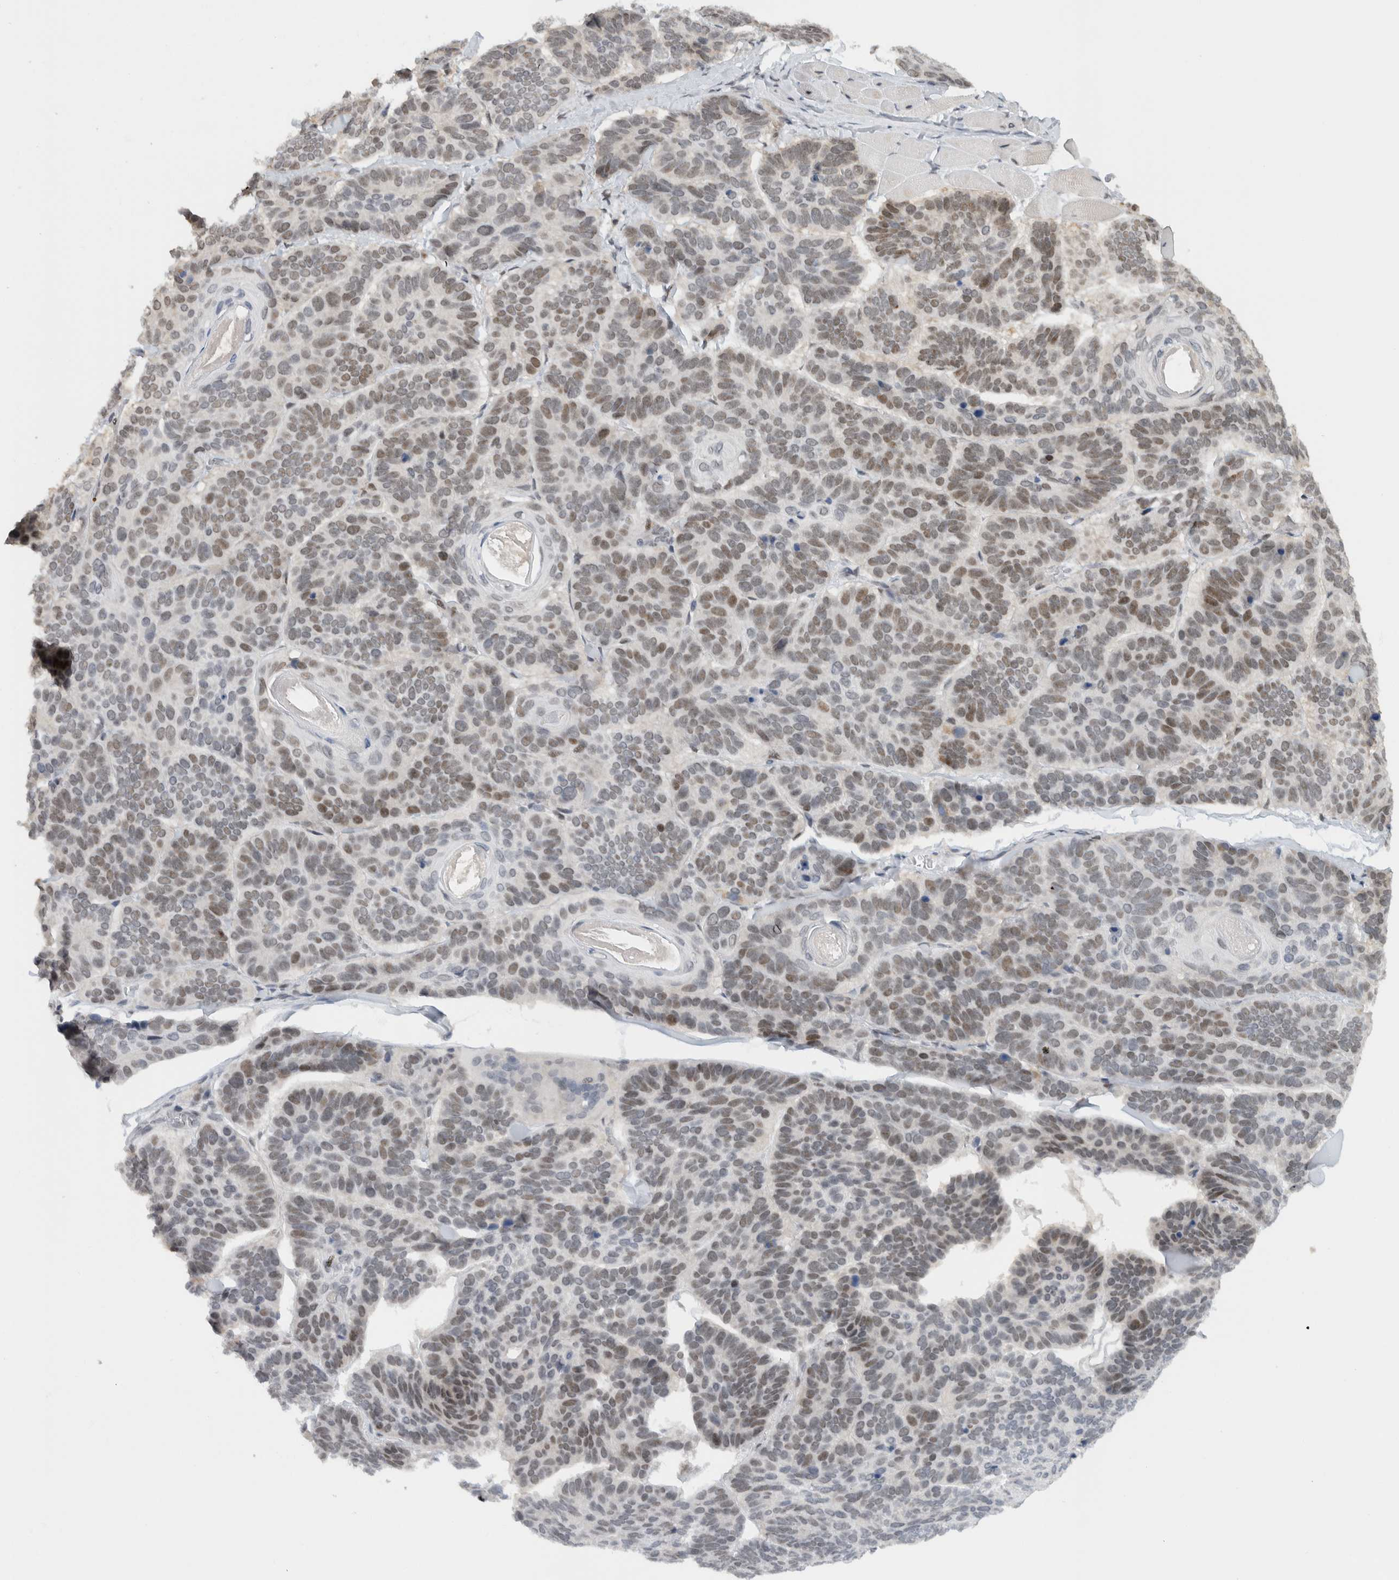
{"staining": {"intensity": "weak", "quantity": "25%-75%", "location": "nuclear"}, "tissue": "skin cancer", "cell_type": "Tumor cells", "image_type": "cancer", "snomed": [{"axis": "morphology", "description": "Basal cell carcinoma"}, {"axis": "topography", "description": "Skin"}], "caption": "Skin cancer stained with a protein marker displays weak staining in tumor cells.", "gene": "HNRNPR", "patient": {"sex": "male", "age": 62}}